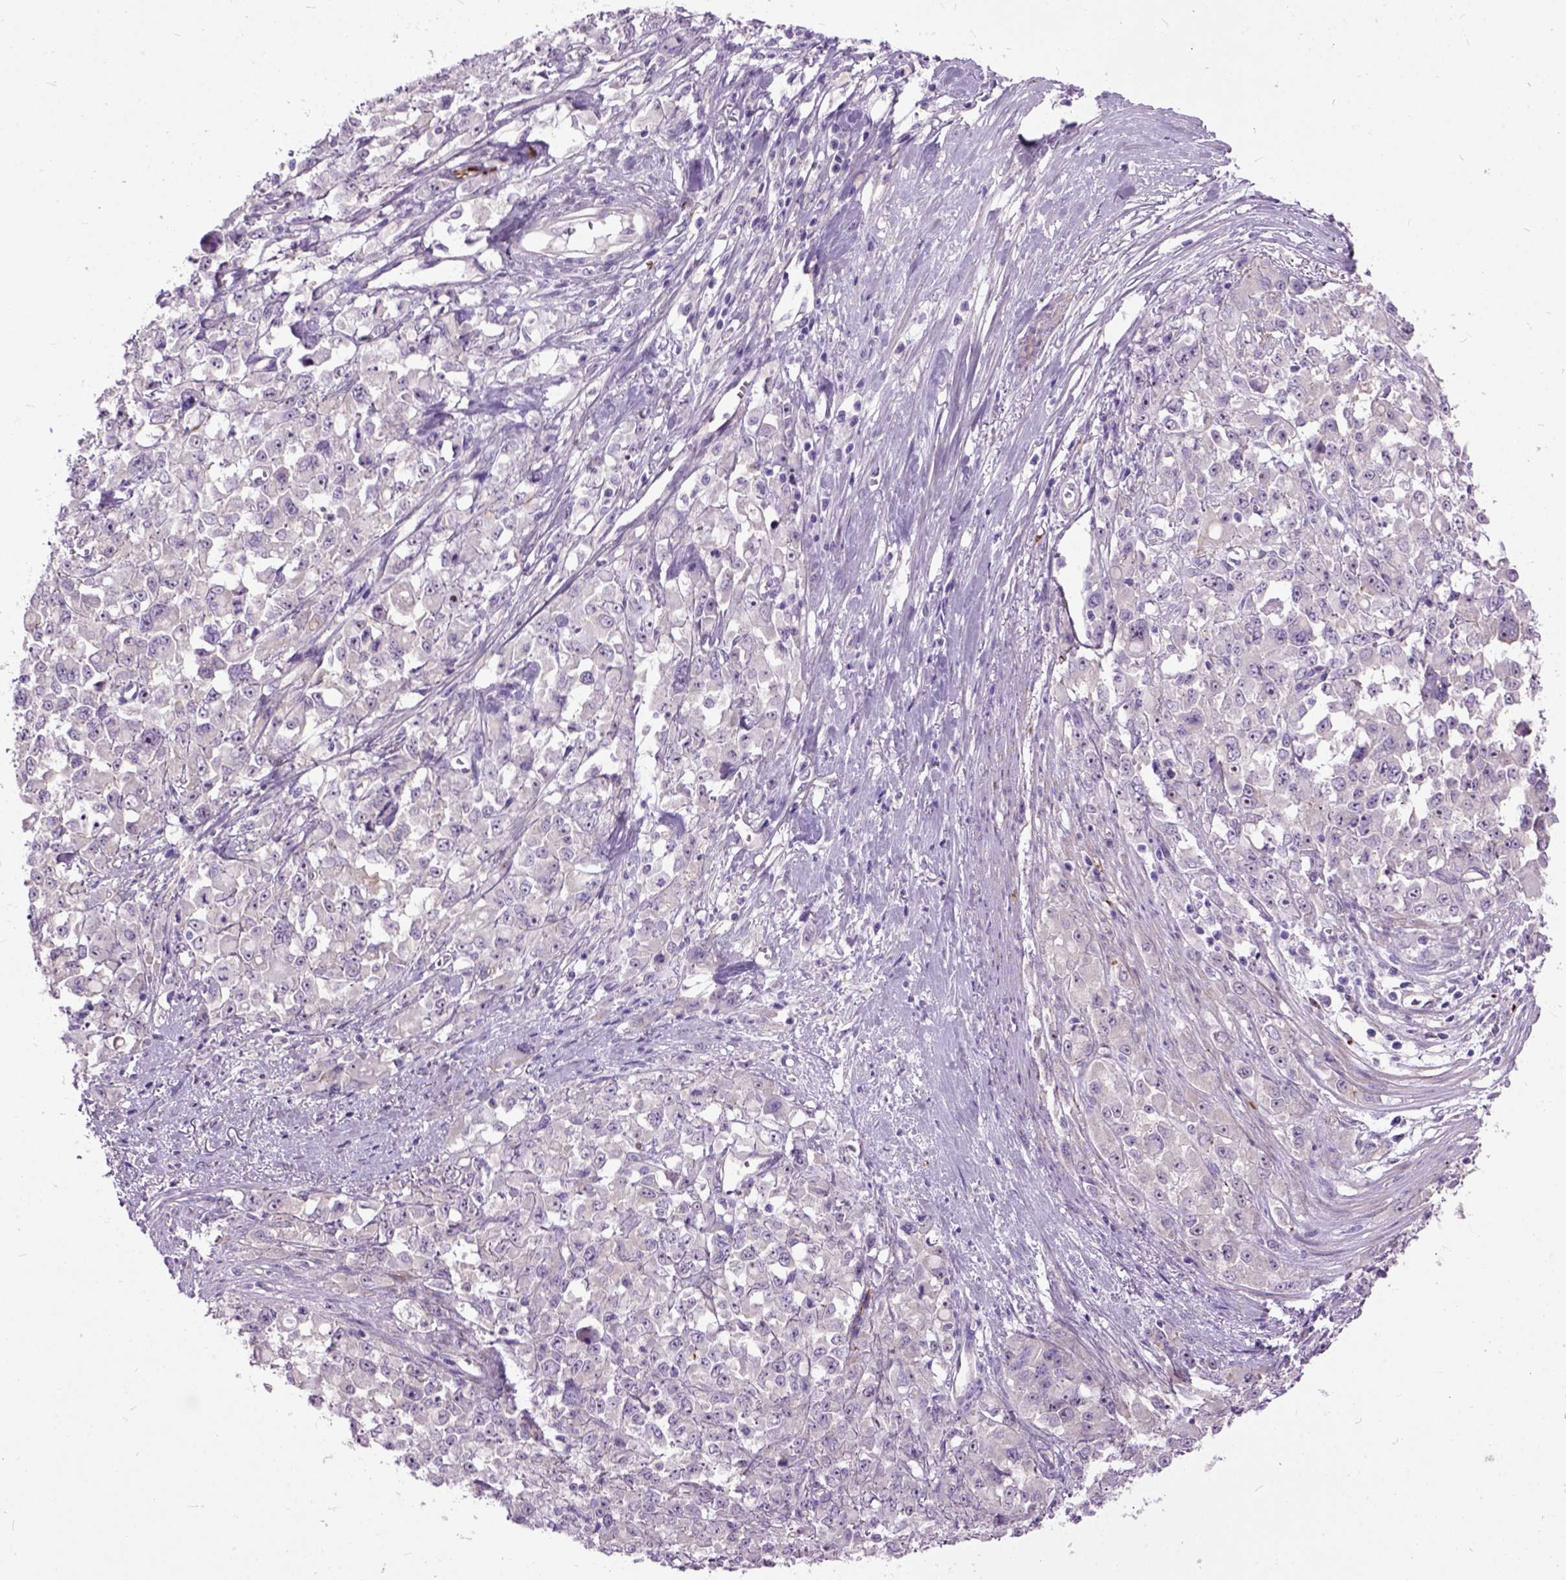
{"staining": {"intensity": "negative", "quantity": "none", "location": "none"}, "tissue": "stomach cancer", "cell_type": "Tumor cells", "image_type": "cancer", "snomed": [{"axis": "morphology", "description": "Adenocarcinoma, NOS"}, {"axis": "topography", "description": "Stomach"}], "caption": "An immunohistochemistry (IHC) image of adenocarcinoma (stomach) is shown. There is no staining in tumor cells of adenocarcinoma (stomach). (Brightfield microscopy of DAB immunohistochemistry (IHC) at high magnification).", "gene": "MAPT", "patient": {"sex": "female", "age": 76}}